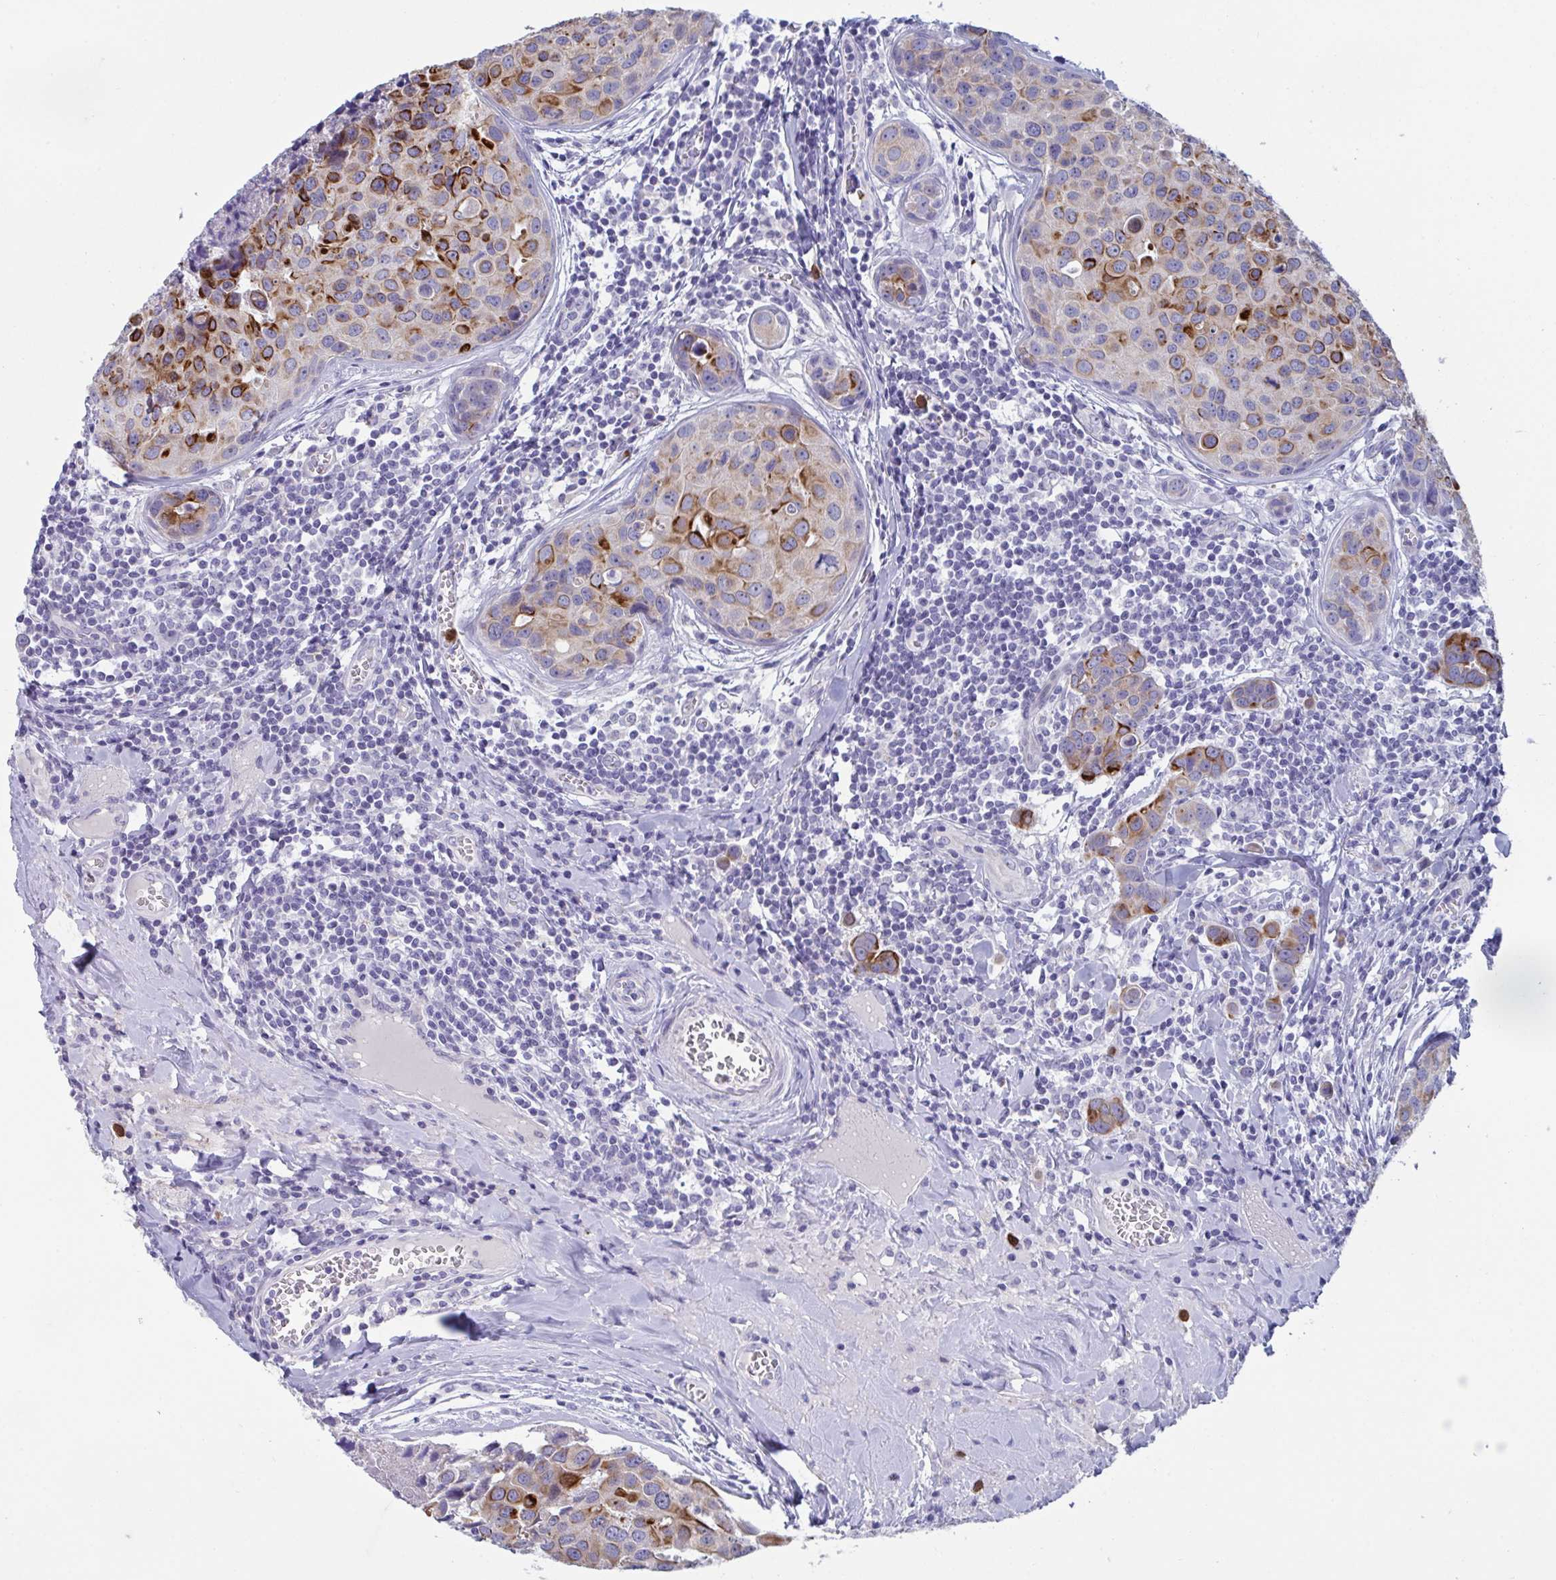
{"staining": {"intensity": "moderate", "quantity": "25%-75%", "location": "cytoplasmic/membranous"}, "tissue": "breast cancer", "cell_type": "Tumor cells", "image_type": "cancer", "snomed": [{"axis": "morphology", "description": "Duct carcinoma"}, {"axis": "topography", "description": "Breast"}], "caption": "Brown immunohistochemical staining in human breast cancer demonstrates moderate cytoplasmic/membranous expression in approximately 25%-75% of tumor cells.", "gene": "TAS2R38", "patient": {"sex": "female", "age": 24}}